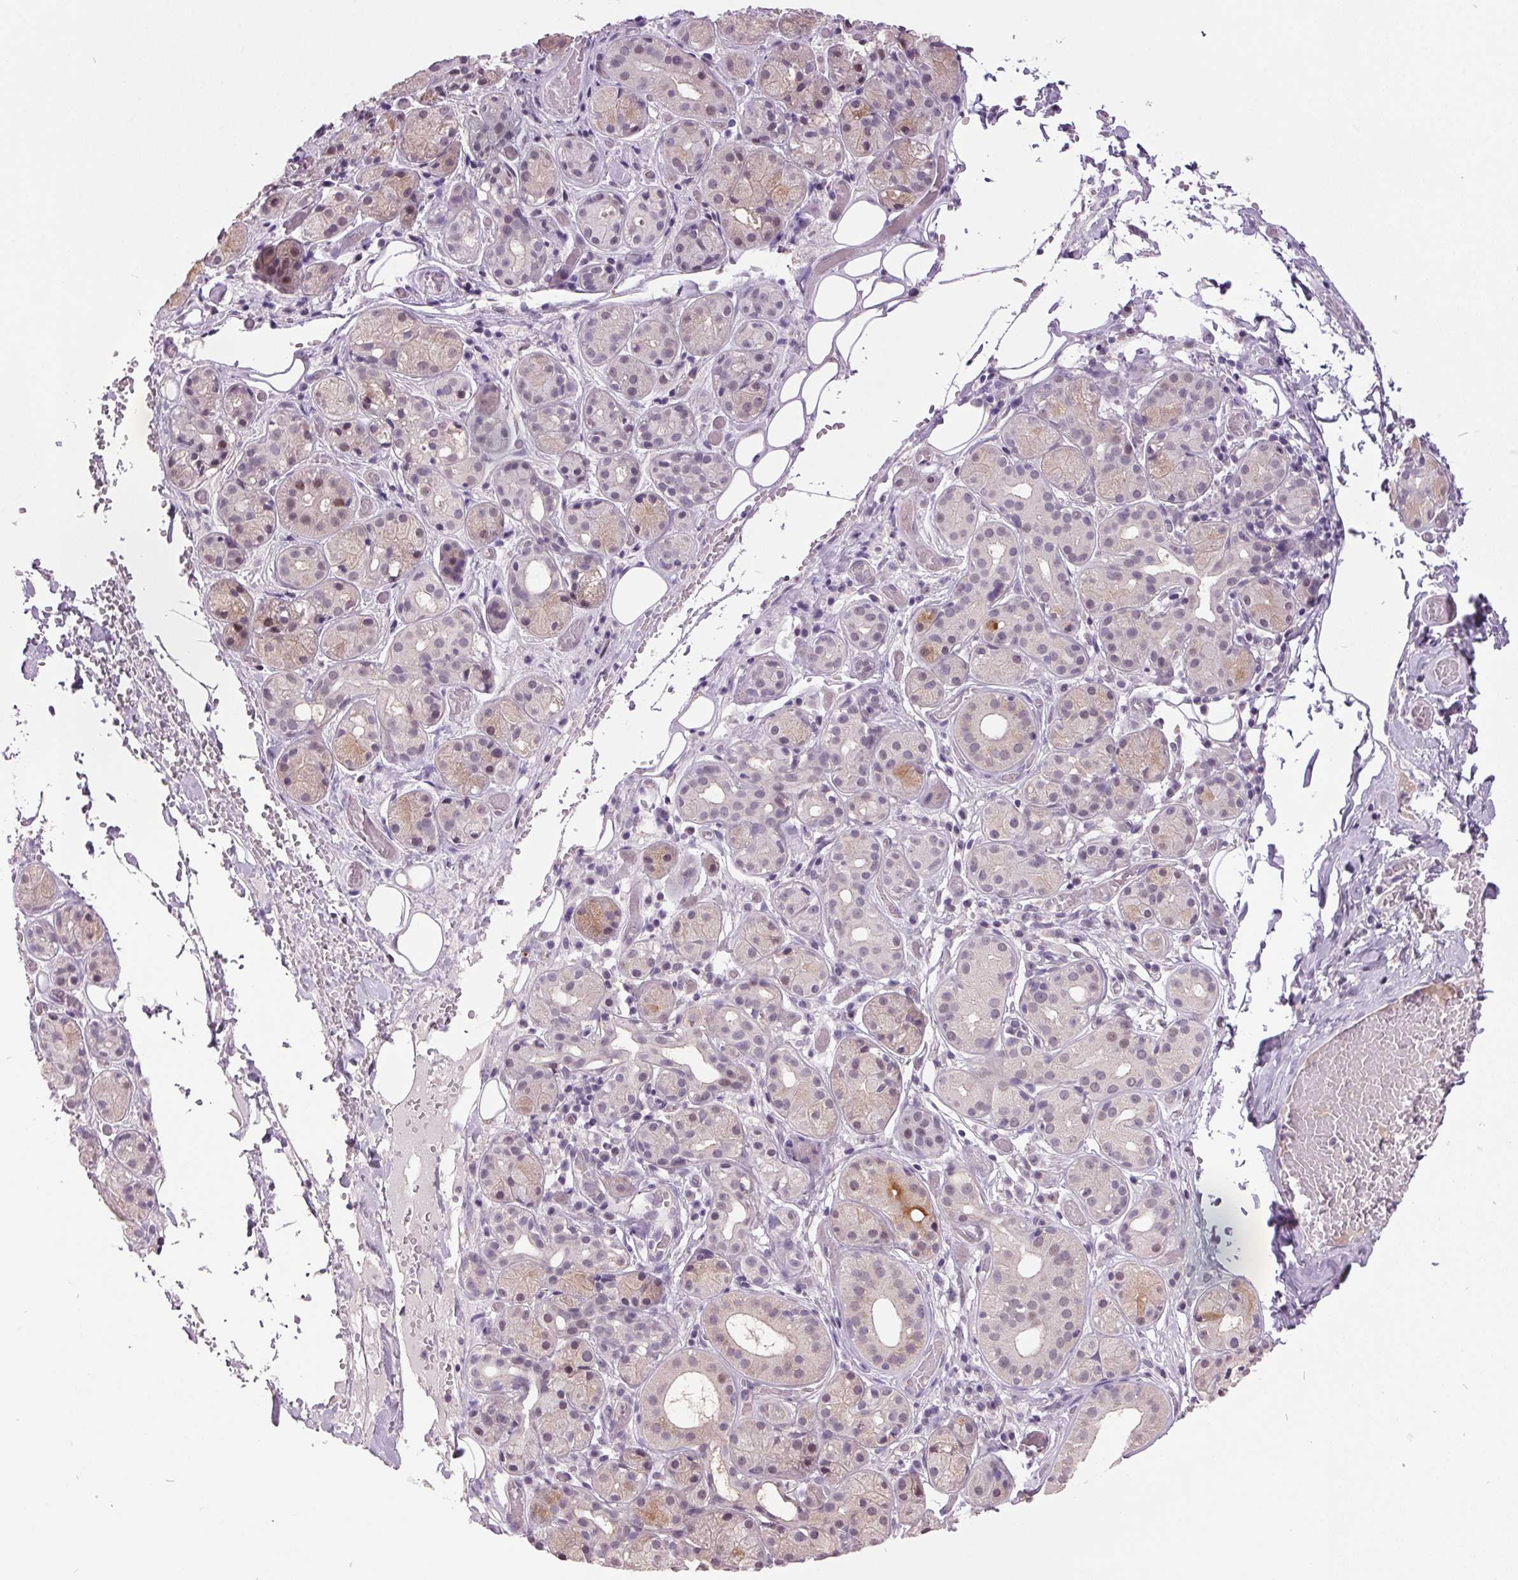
{"staining": {"intensity": "weak", "quantity": "<25%", "location": "cytoplasmic/membranous,nuclear"}, "tissue": "salivary gland", "cell_type": "Glandular cells", "image_type": "normal", "snomed": [{"axis": "morphology", "description": "Normal tissue, NOS"}, {"axis": "topography", "description": "Salivary gland"}, {"axis": "topography", "description": "Peripheral nerve tissue"}], "caption": "Protein analysis of unremarkable salivary gland shows no significant positivity in glandular cells.", "gene": "C2orf16", "patient": {"sex": "male", "age": 71}}